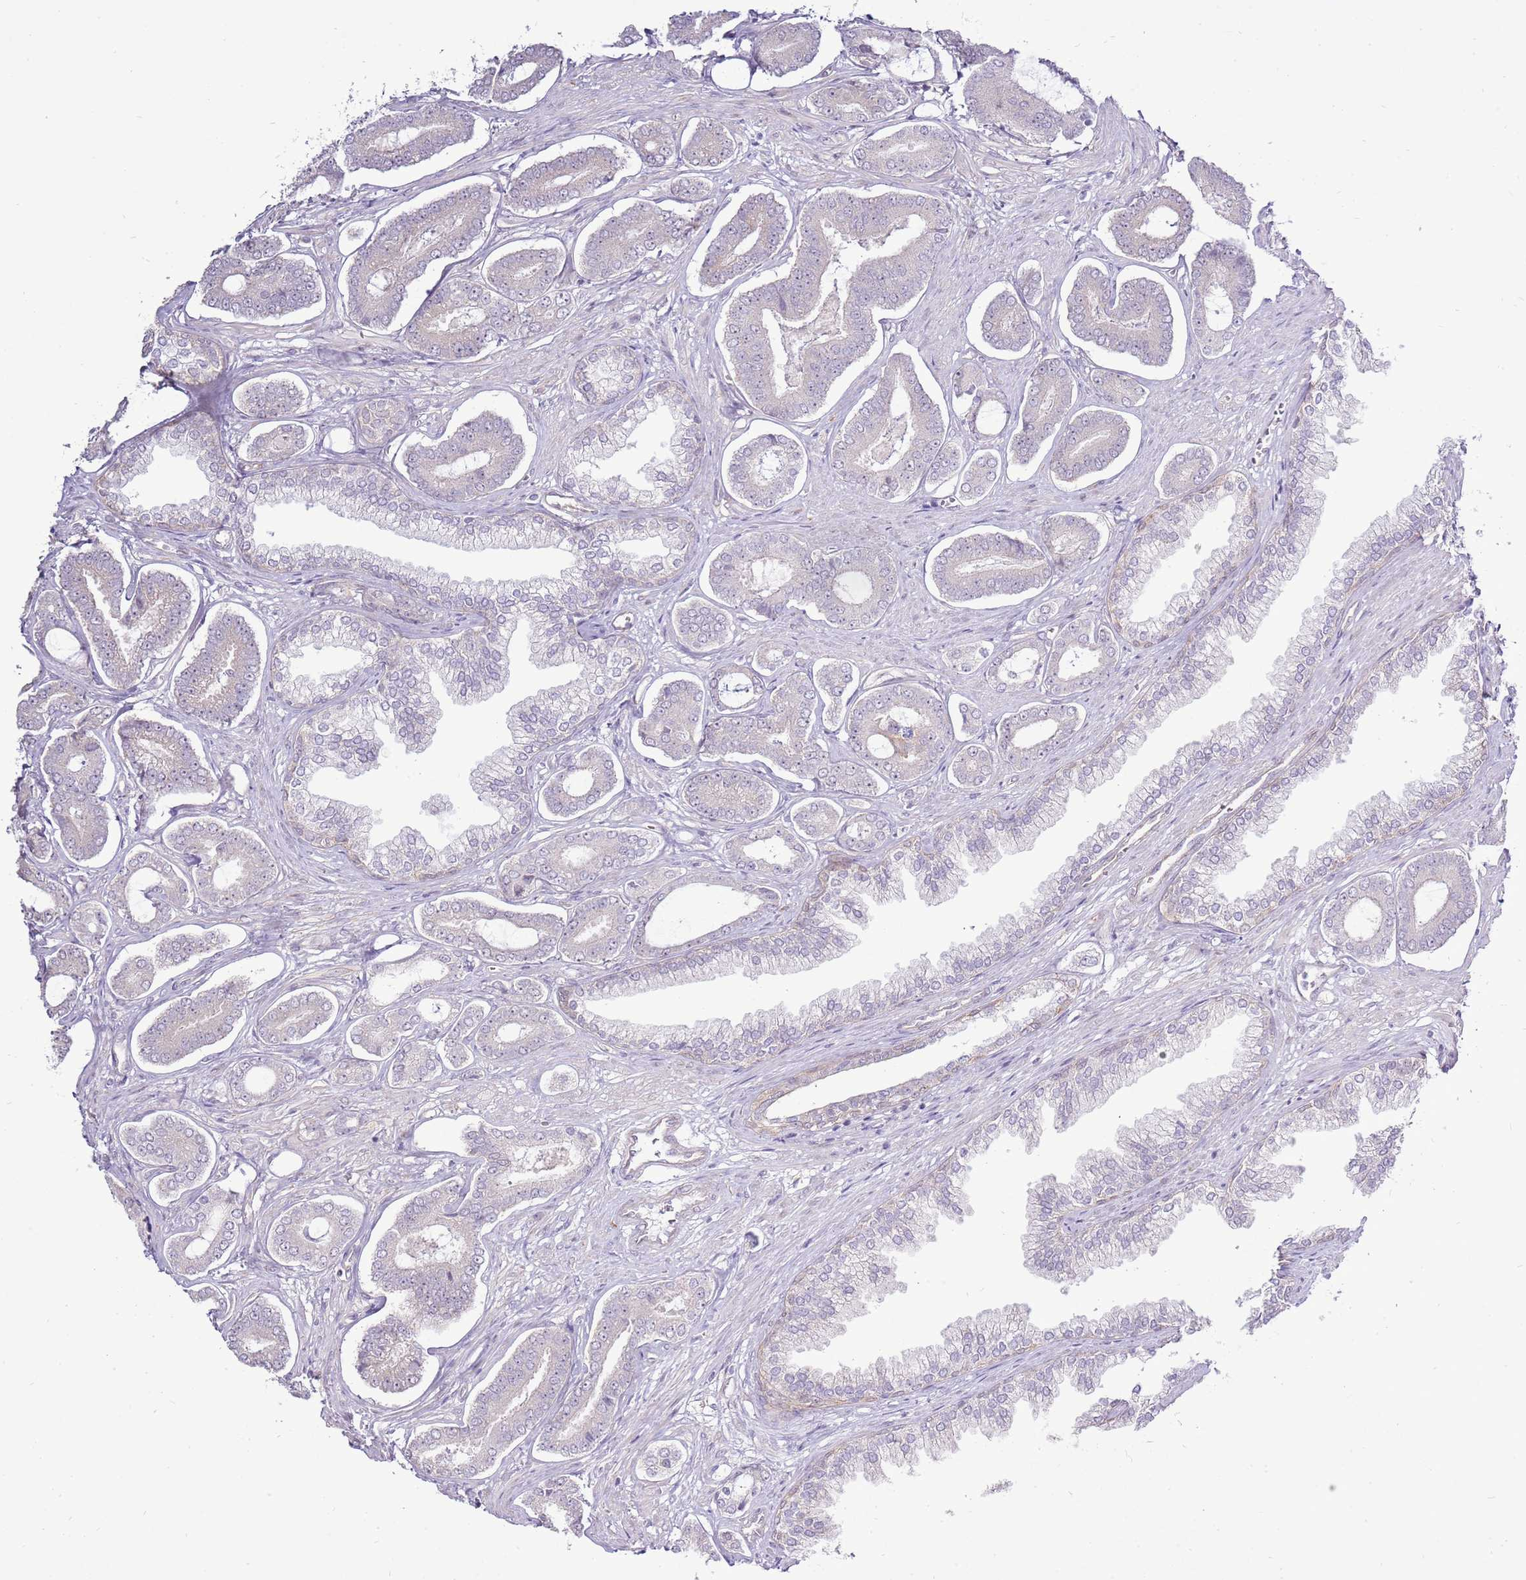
{"staining": {"intensity": "negative", "quantity": "none", "location": "none"}, "tissue": "prostate cancer", "cell_type": "Tumor cells", "image_type": "cancer", "snomed": [{"axis": "morphology", "description": "Adenocarcinoma, NOS"}, {"axis": "topography", "description": "Prostate and seminal vesicle, NOS"}], "caption": "High power microscopy micrograph of an IHC photomicrograph of prostate adenocarcinoma, revealing no significant staining in tumor cells. The staining was performed using DAB (3,3'-diaminobenzidine) to visualize the protein expression in brown, while the nuclei were stained in blue with hematoxylin (Magnification: 20x).", "gene": "UGGT2", "patient": {"sex": "male", "age": 76}}